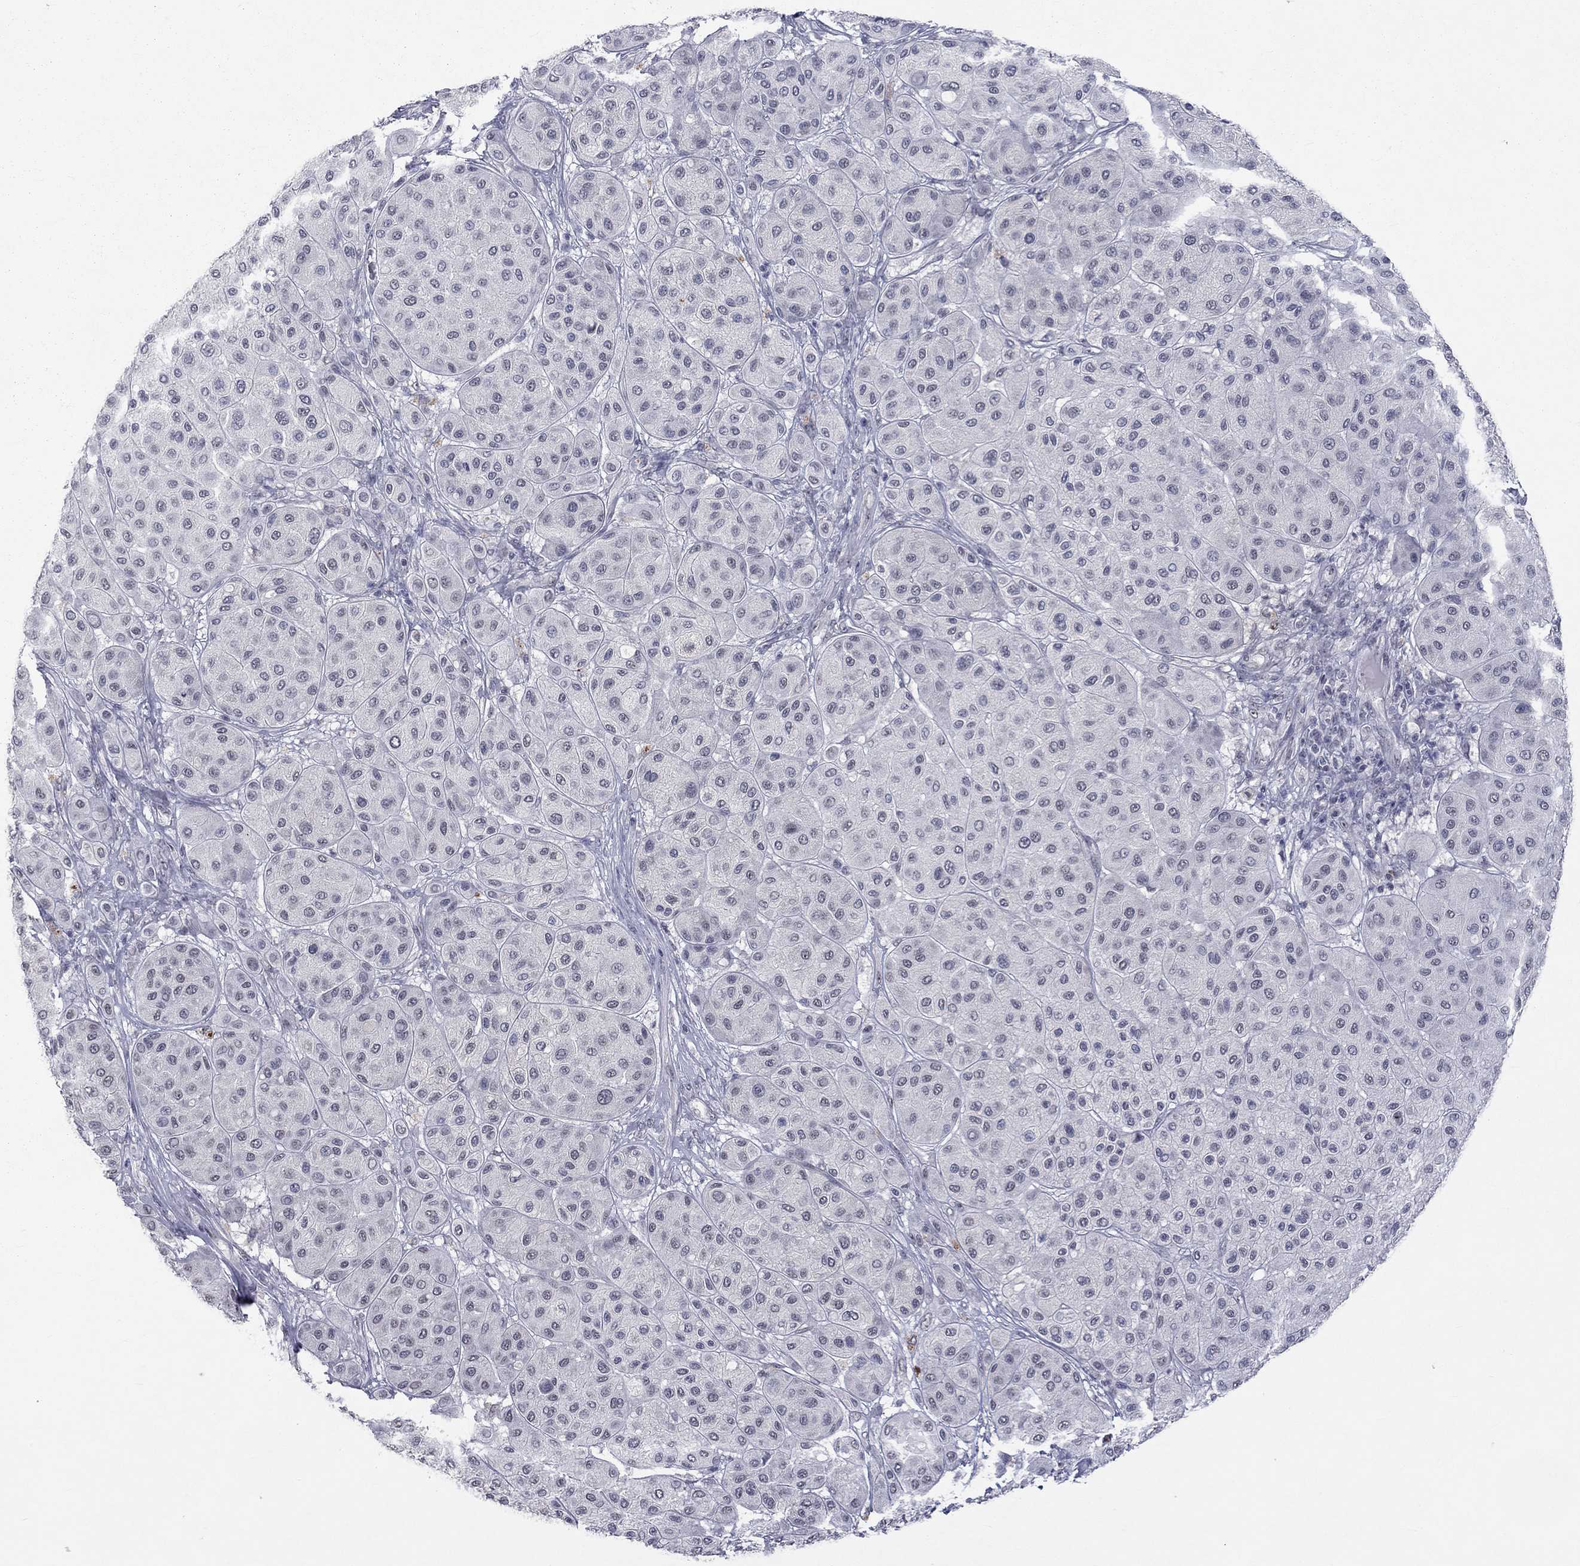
{"staining": {"intensity": "negative", "quantity": "none", "location": "none"}, "tissue": "melanoma", "cell_type": "Tumor cells", "image_type": "cancer", "snomed": [{"axis": "morphology", "description": "Malignant melanoma, Metastatic site"}, {"axis": "topography", "description": "Smooth muscle"}], "caption": "High magnification brightfield microscopy of malignant melanoma (metastatic site) stained with DAB (brown) and counterstained with hematoxylin (blue): tumor cells show no significant staining.", "gene": "TMEM143", "patient": {"sex": "male", "age": 41}}